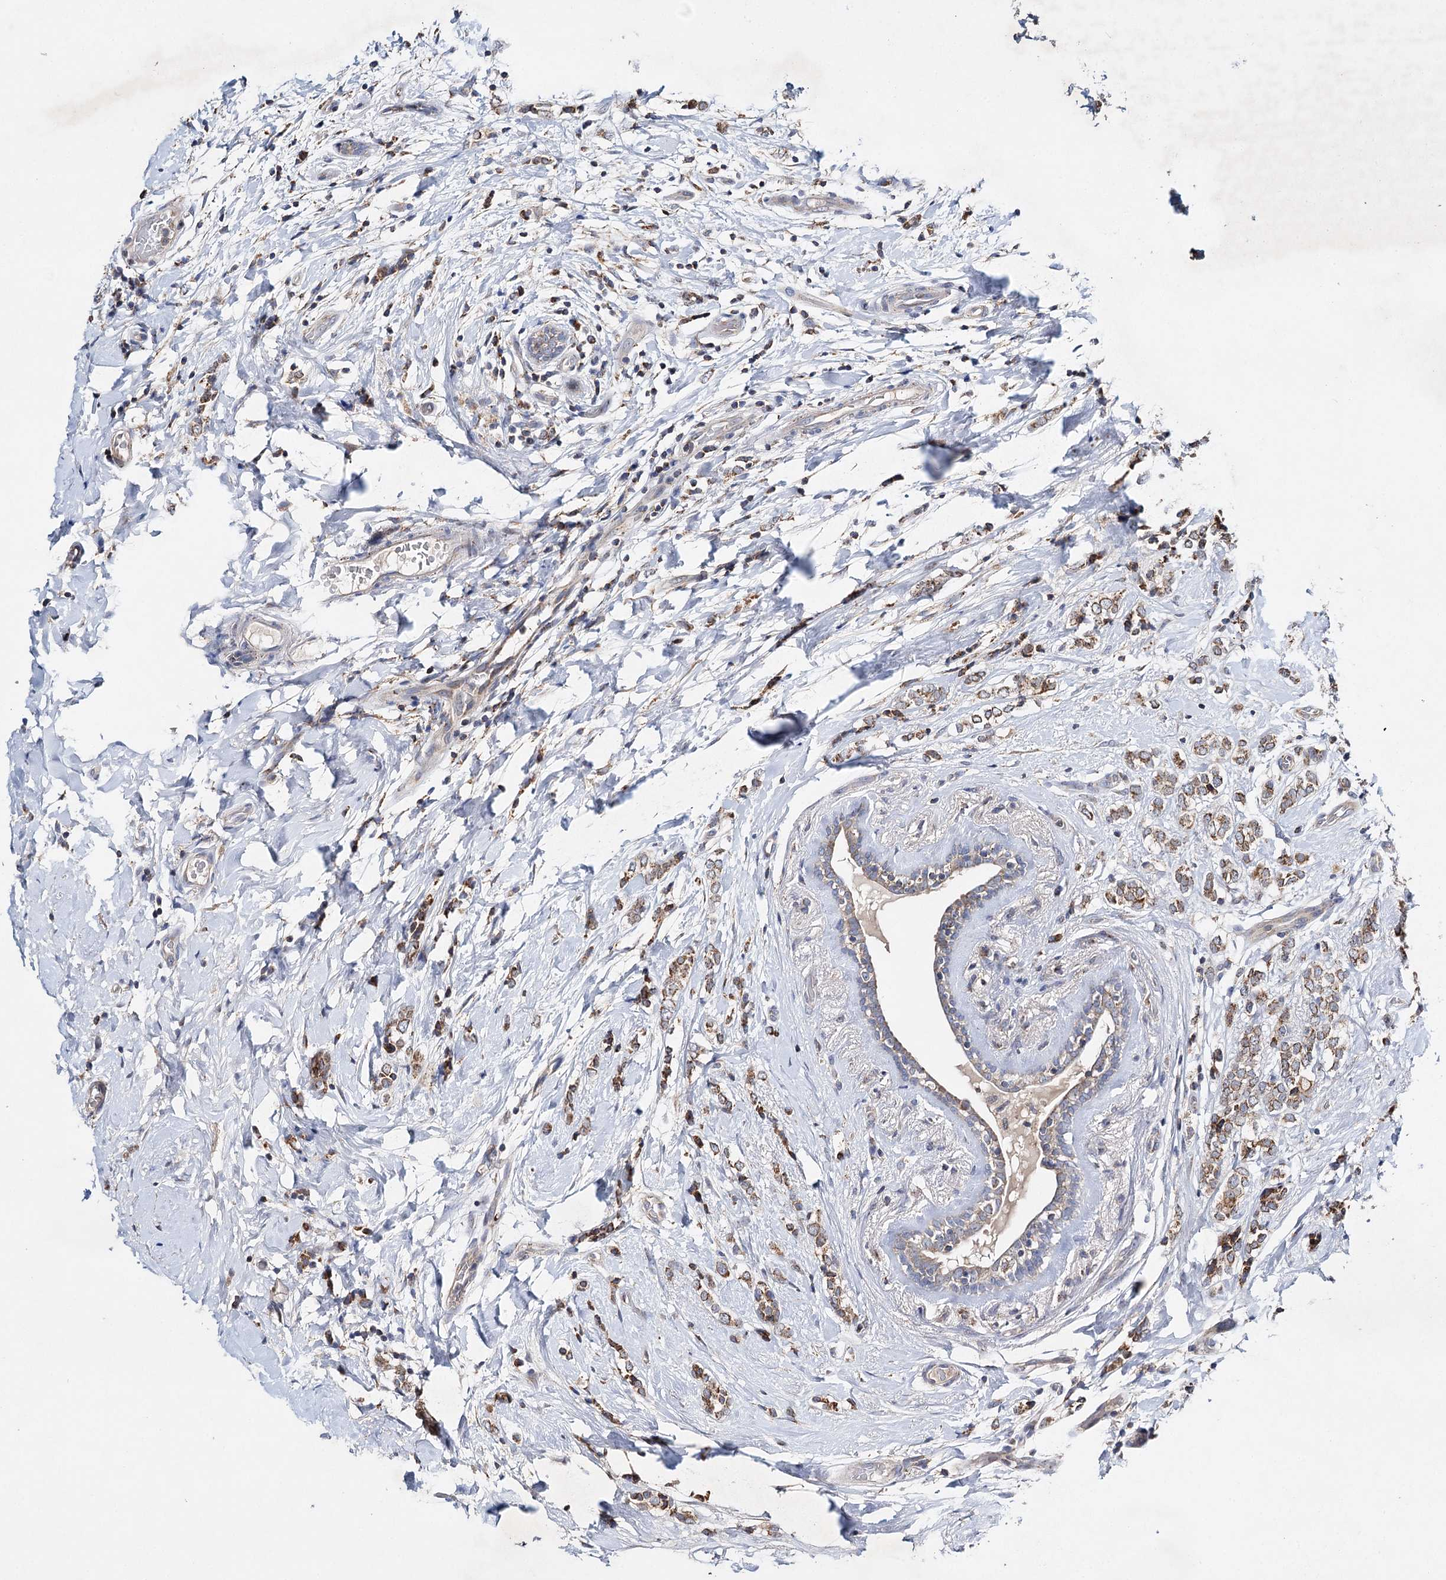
{"staining": {"intensity": "moderate", "quantity": ">75%", "location": "cytoplasmic/membranous"}, "tissue": "breast cancer", "cell_type": "Tumor cells", "image_type": "cancer", "snomed": [{"axis": "morphology", "description": "Normal tissue, NOS"}, {"axis": "morphology", "description": "Lobular carcinoma"}, {"axis": "topography", "description": "Breast"}], "caption": "Breast lobular carcinoma stained for a protein reveals moderate cytoplasmic/membranous positivity in tumor cells. The staining was performed using DAB (3,3'-diaminobenzidine) to visualize the protein expression in brown, while the nuclei were stained in blue with hematoxylin (Magnification: 20x).", "gene": "CFAP46", "patient": {"sex": "female", "age": 47}}